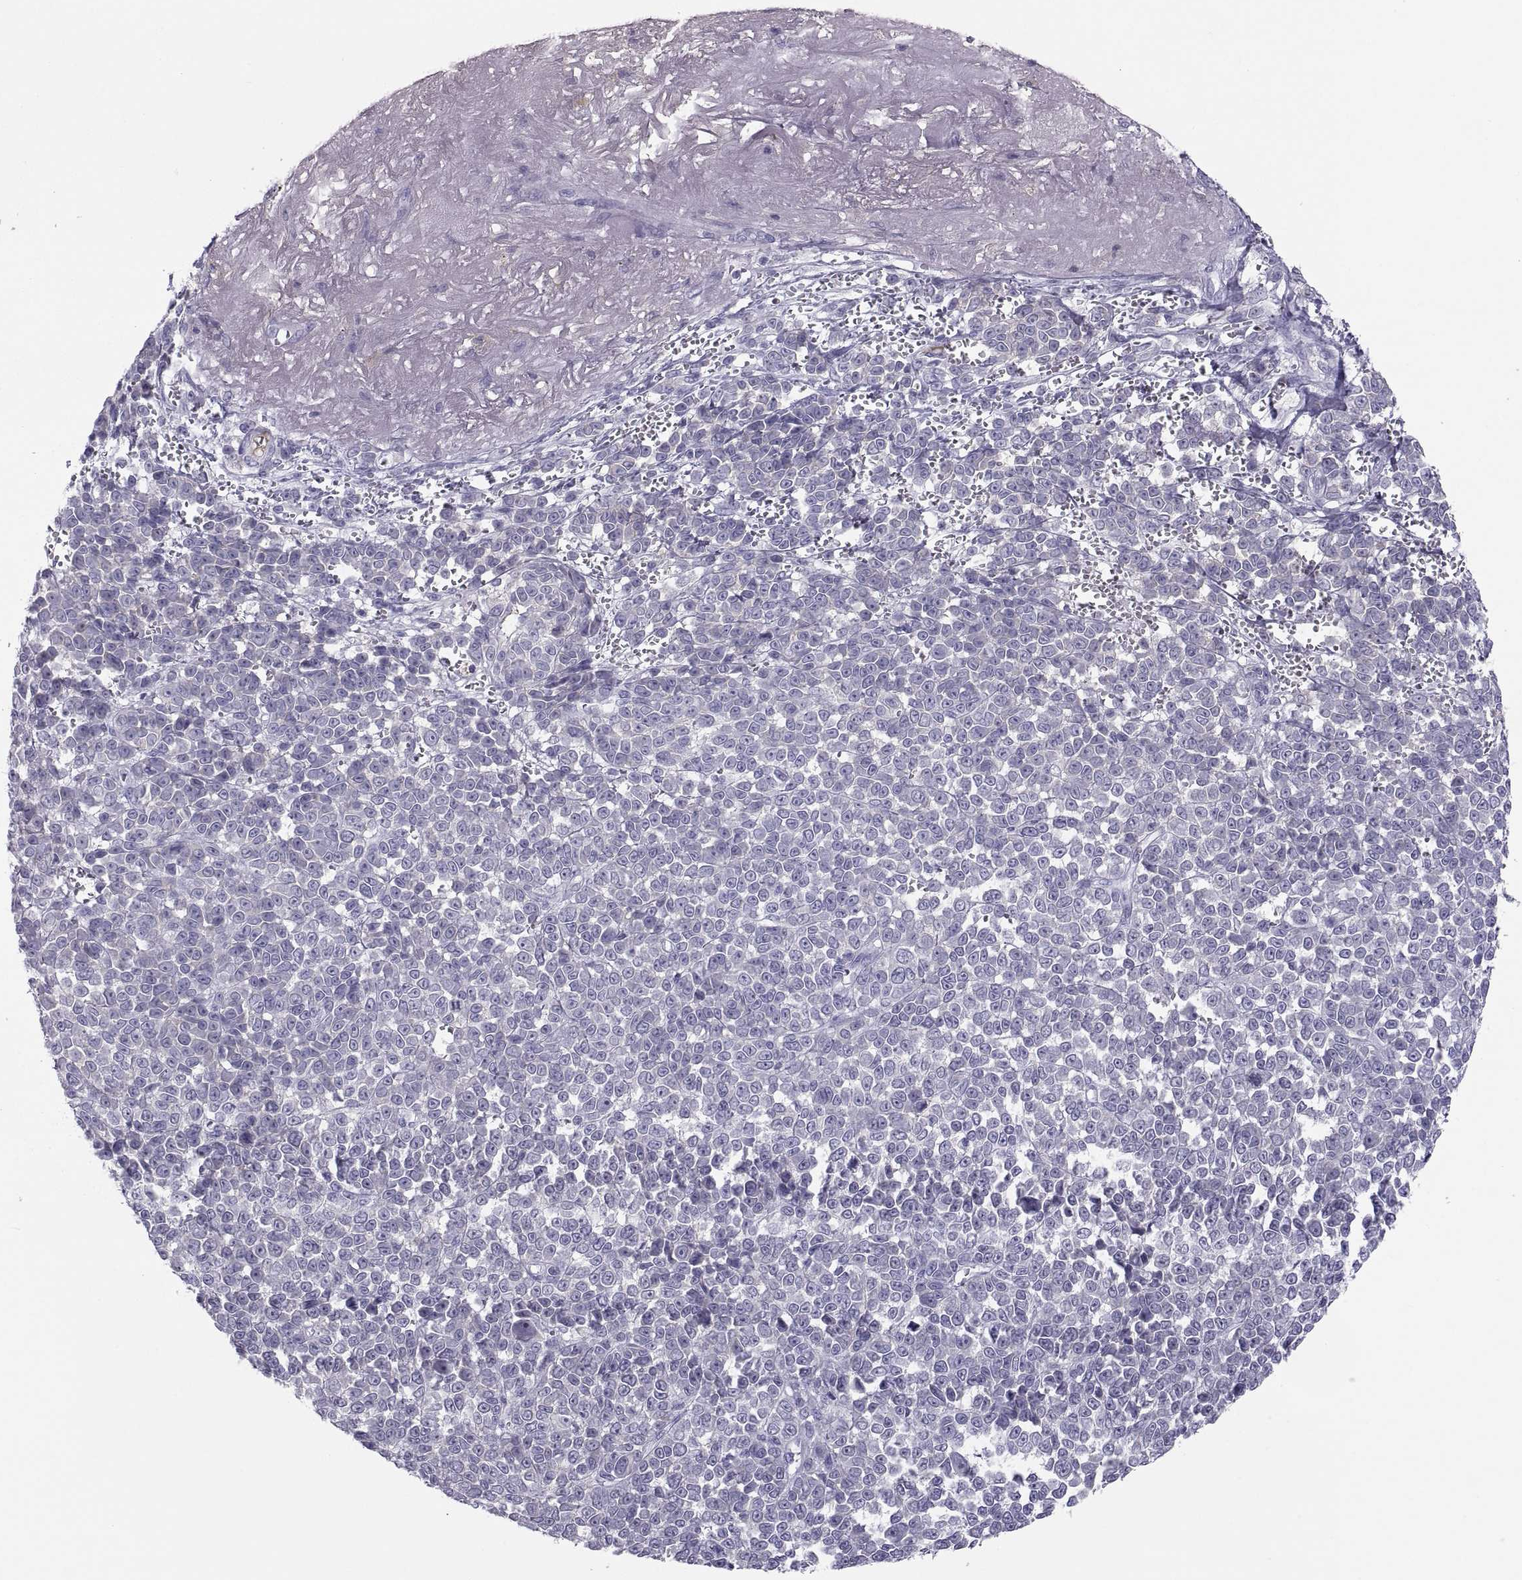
{"staining": {"intensity": "weak", "quantity": "<25%", "location": "cytoplasmic/membranous"}, "tissue": "melanoma", "cell_type": "Tumor cells", "image_type": "cancer", "snomed": [{"axis": "morphology", "description": "Malignant melanoma, NOS"}, {"axis": "topography", "description": "Skin"}], "caption": "An immunohistochemistry (IHC) micrograph of melanoma is shown. There is no staining in tumor cells of melanoma.", "gene": "MAGEB2", "patient": {"sex": "female", "age": 95}}